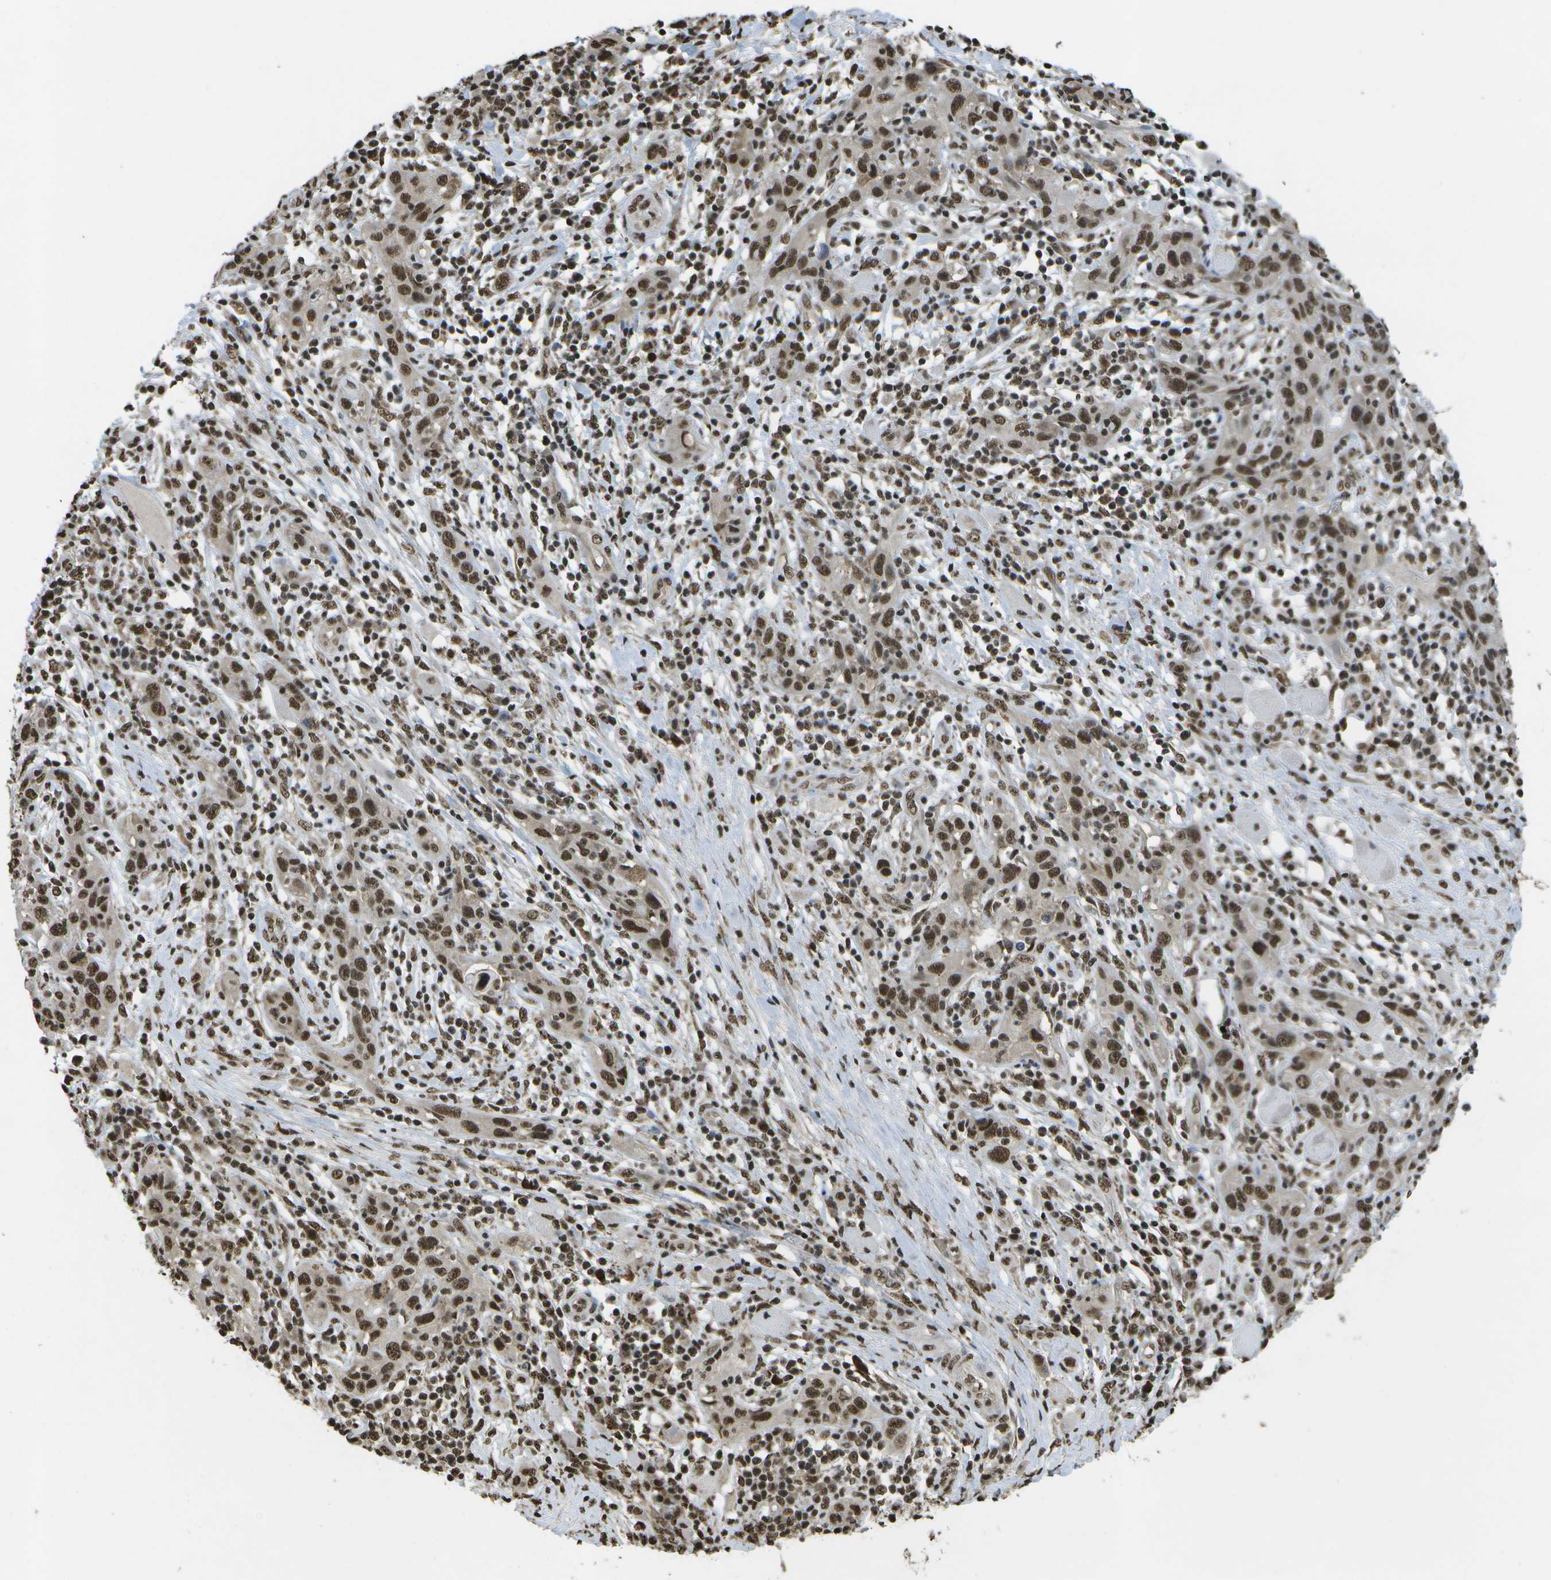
{"staining": {"intensity": "strong", "quantity": ">75%", "location": "nuclear"}, "tissue": "skin cancer", "cell_type": "Tumor cells", "image_type": "cancer", "snomed": [{"axis": "morphology", "description": "Squamous cell carcinoma, NOS"}, {"axis": "topography", "description": "Skin"}], "caption": "High-magnification brightfield microscopy of skin cancer stained with DAB (3,3'-diaminobenzidine) (brown) and counterstained with hematoxylin (blue). tumor cells exhibit strong nuclear expression is identified in about>75% of cells. The protein of interest is stained brown, and the nuclei are stained in blue (DAB IHC with brightfield microscopy, high magnification).", "gene": "SPEN", "patient": {"sex": "female", "age": 88}}